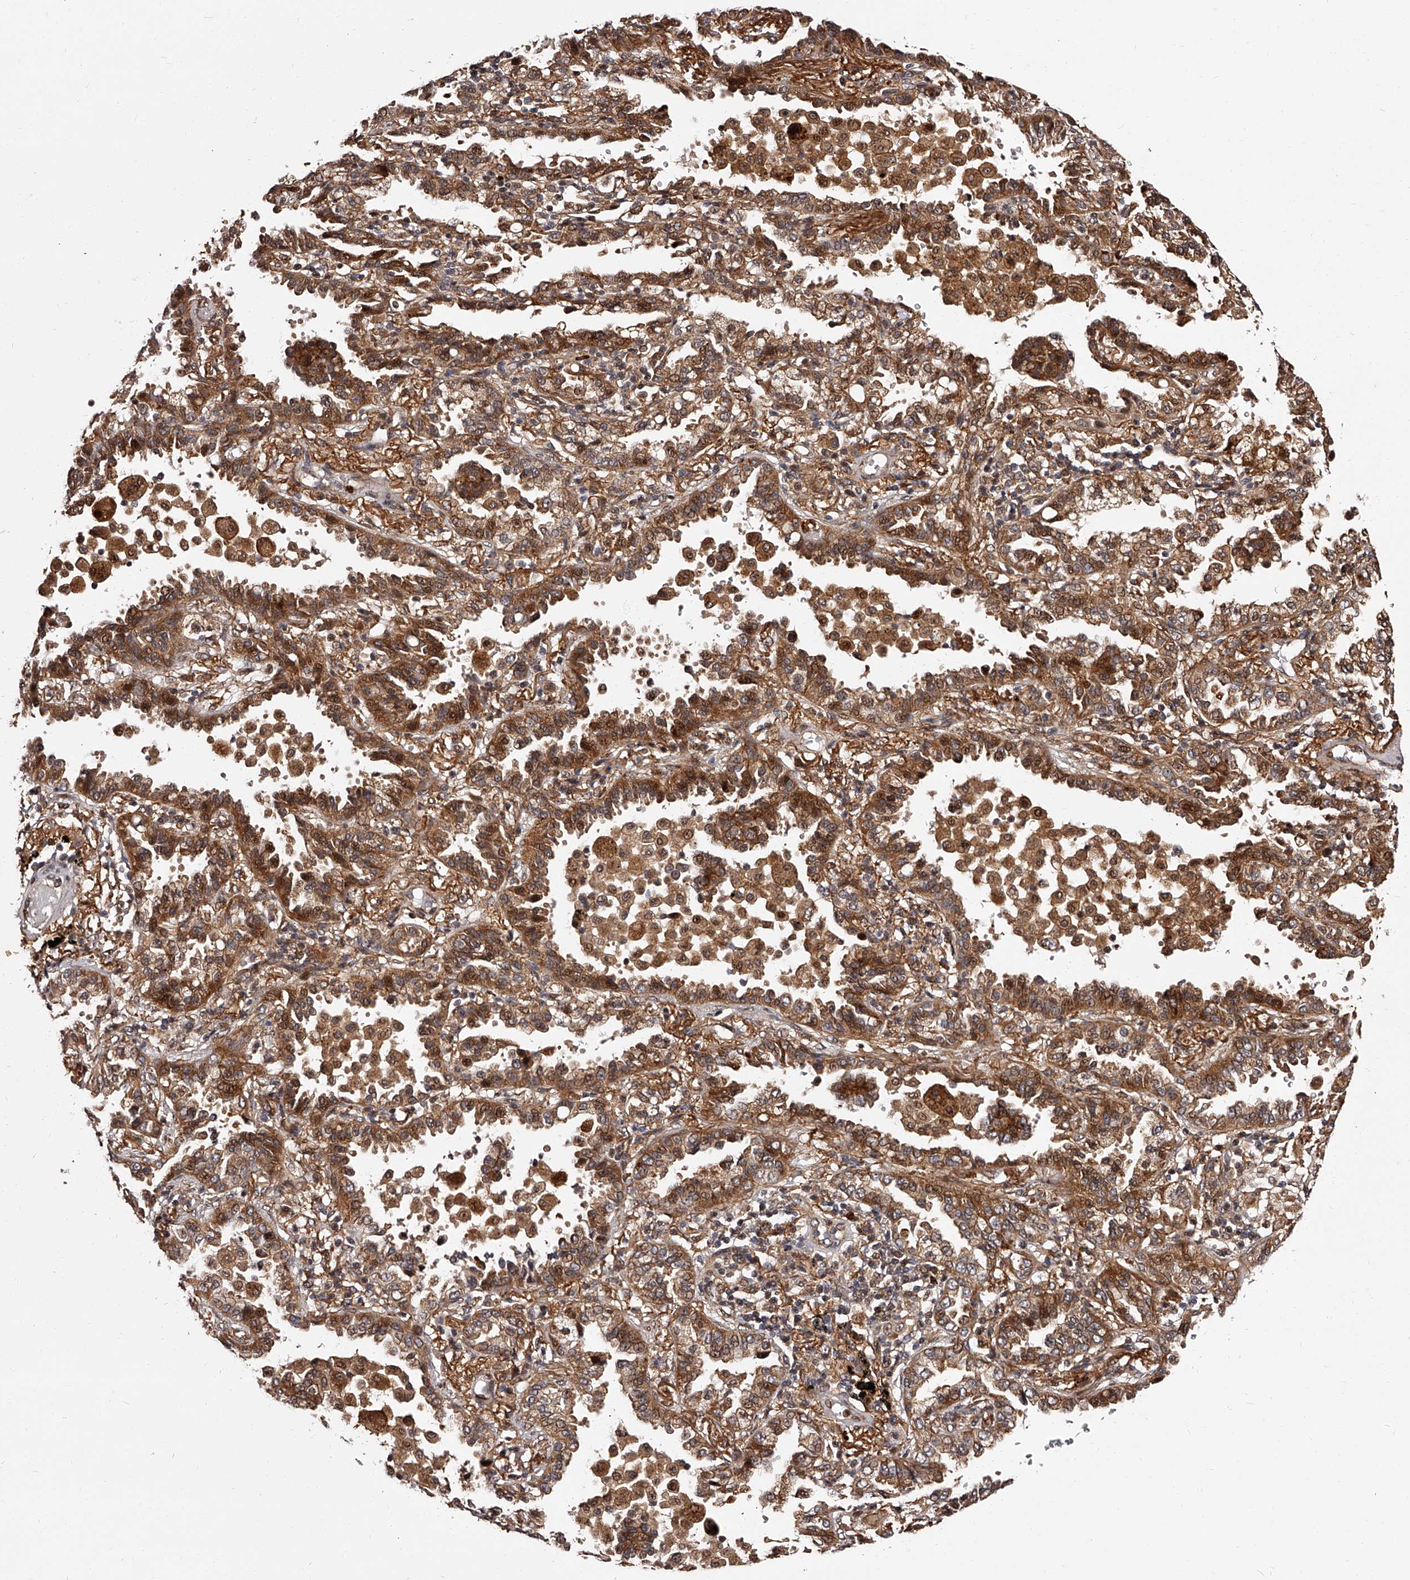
{"staining": {"intensity": "strong", "quantity": ">75%", "location": "cytoplasmic/membranous,nuclear"}, "tissue": "lung cancer", "cell_type": "Tumor cells", "image_type": "cancer", "snomed": [{"axis": "morphology", "description": "Normal tissue, NOS"}, {"axis": "morphology", "description": "Adenocarcinoma, NOS"}, {"axis": "topography", "description": "Lung"}], "caption": "Protein expression analysis of human lung cancer (adenocarcinoma) reveals strong cytoplasmic/membranous and nuclear positivity in approximately >75% of tumor cells.", "gene": "RSC1A1", "patient": {"sex": "male", "age": 59}}